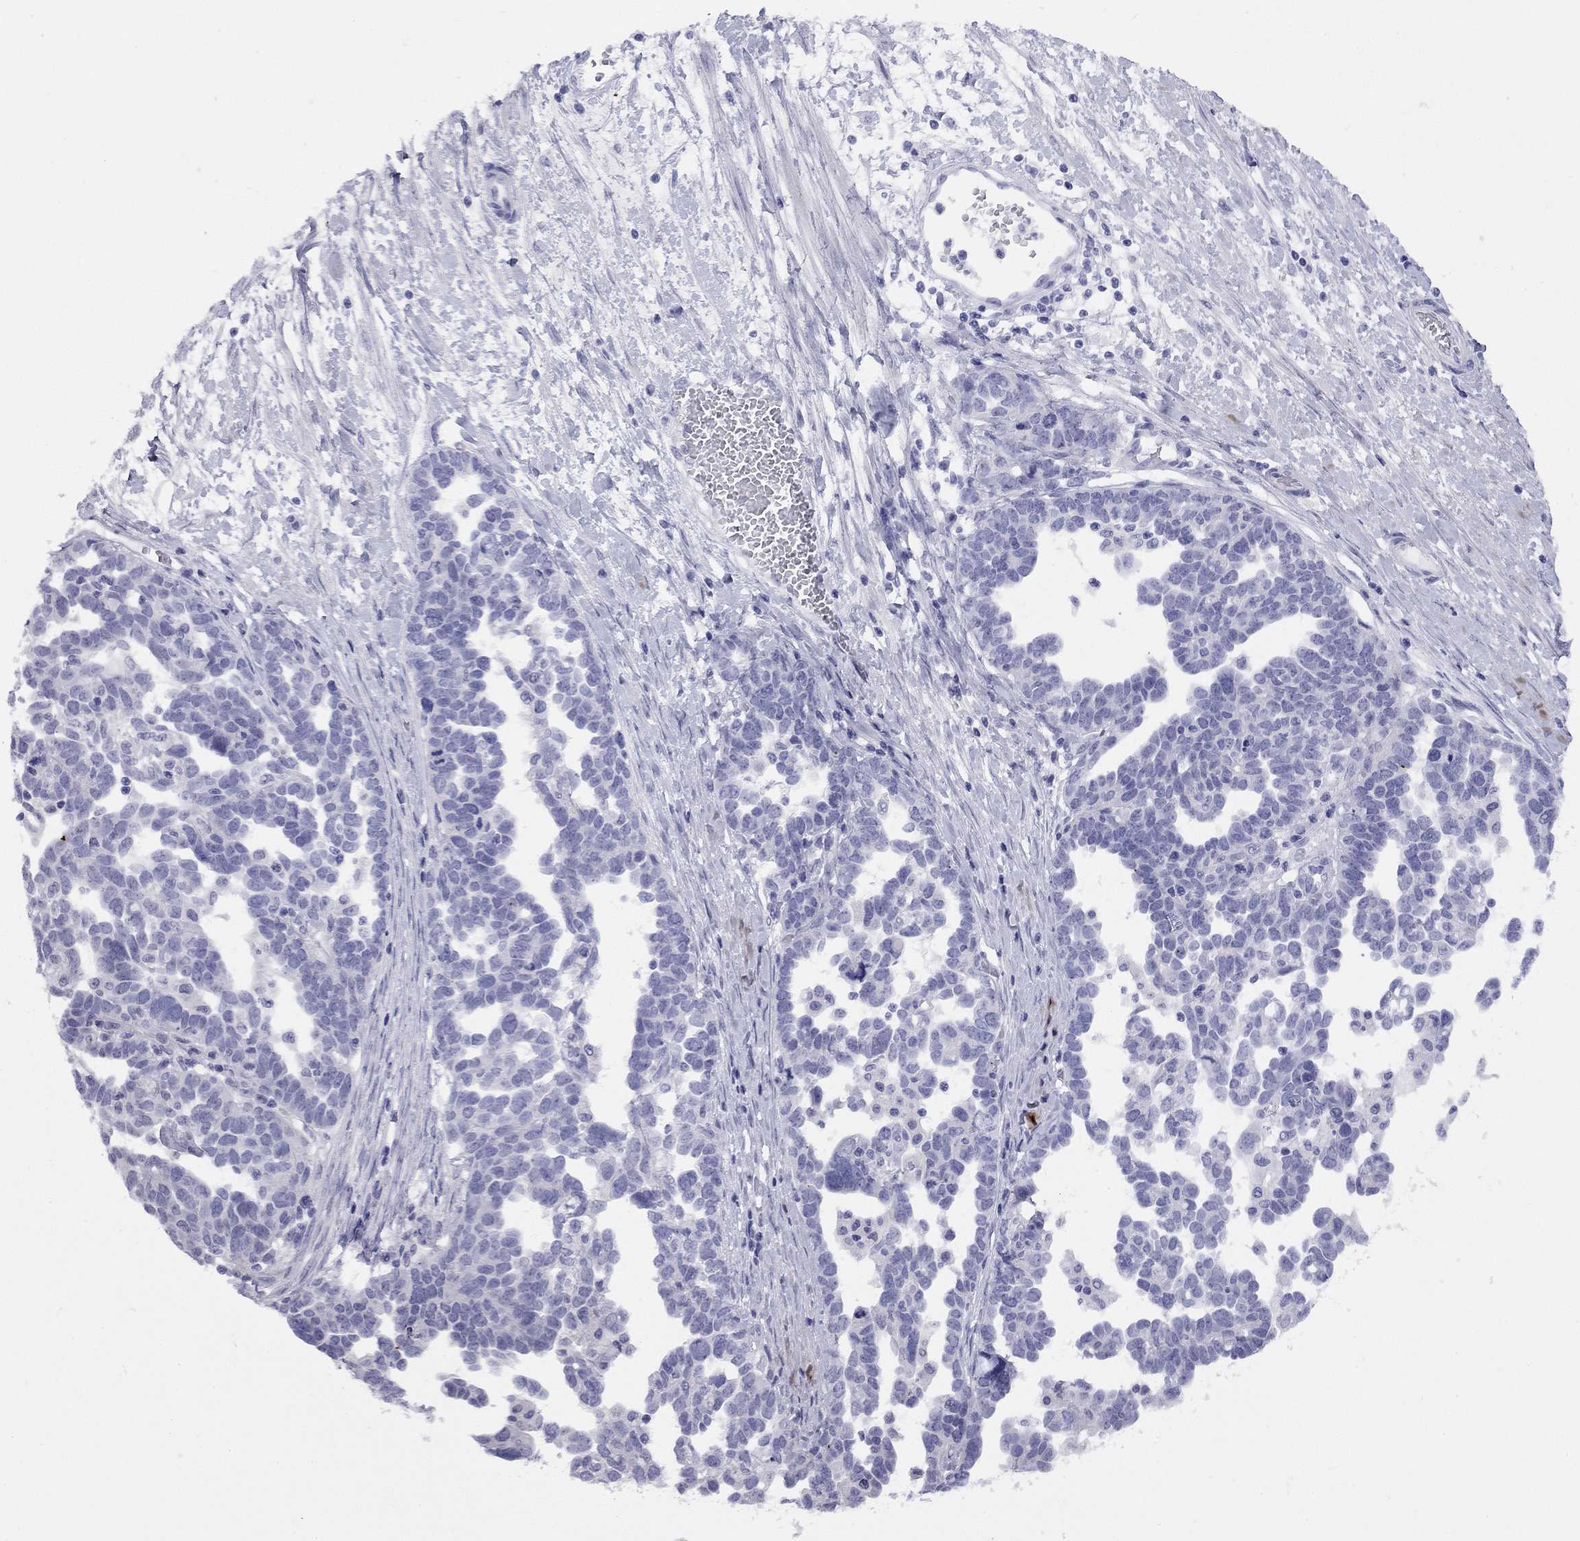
{"staining": {"intensity": "negative", "quantity": "none", "location": "none"}, "tissue": "ovarian cancer", "cell_type": "Tumor cells", "image_type": "cancer", "snomed": [{"axis": "morphology", "description": "Cystadenocarcinoma, serous, NOS"}, {"axis": "topography", "description": "Ovary"}], "caption": "Photomicrograph shows no significant protein staining in tumor cells of serous cystadenocarcinoma (ovarian). (DAB IHC, high magnification).", "gene": "LYAR", "patient": {"sex": "female", "age": 54}}